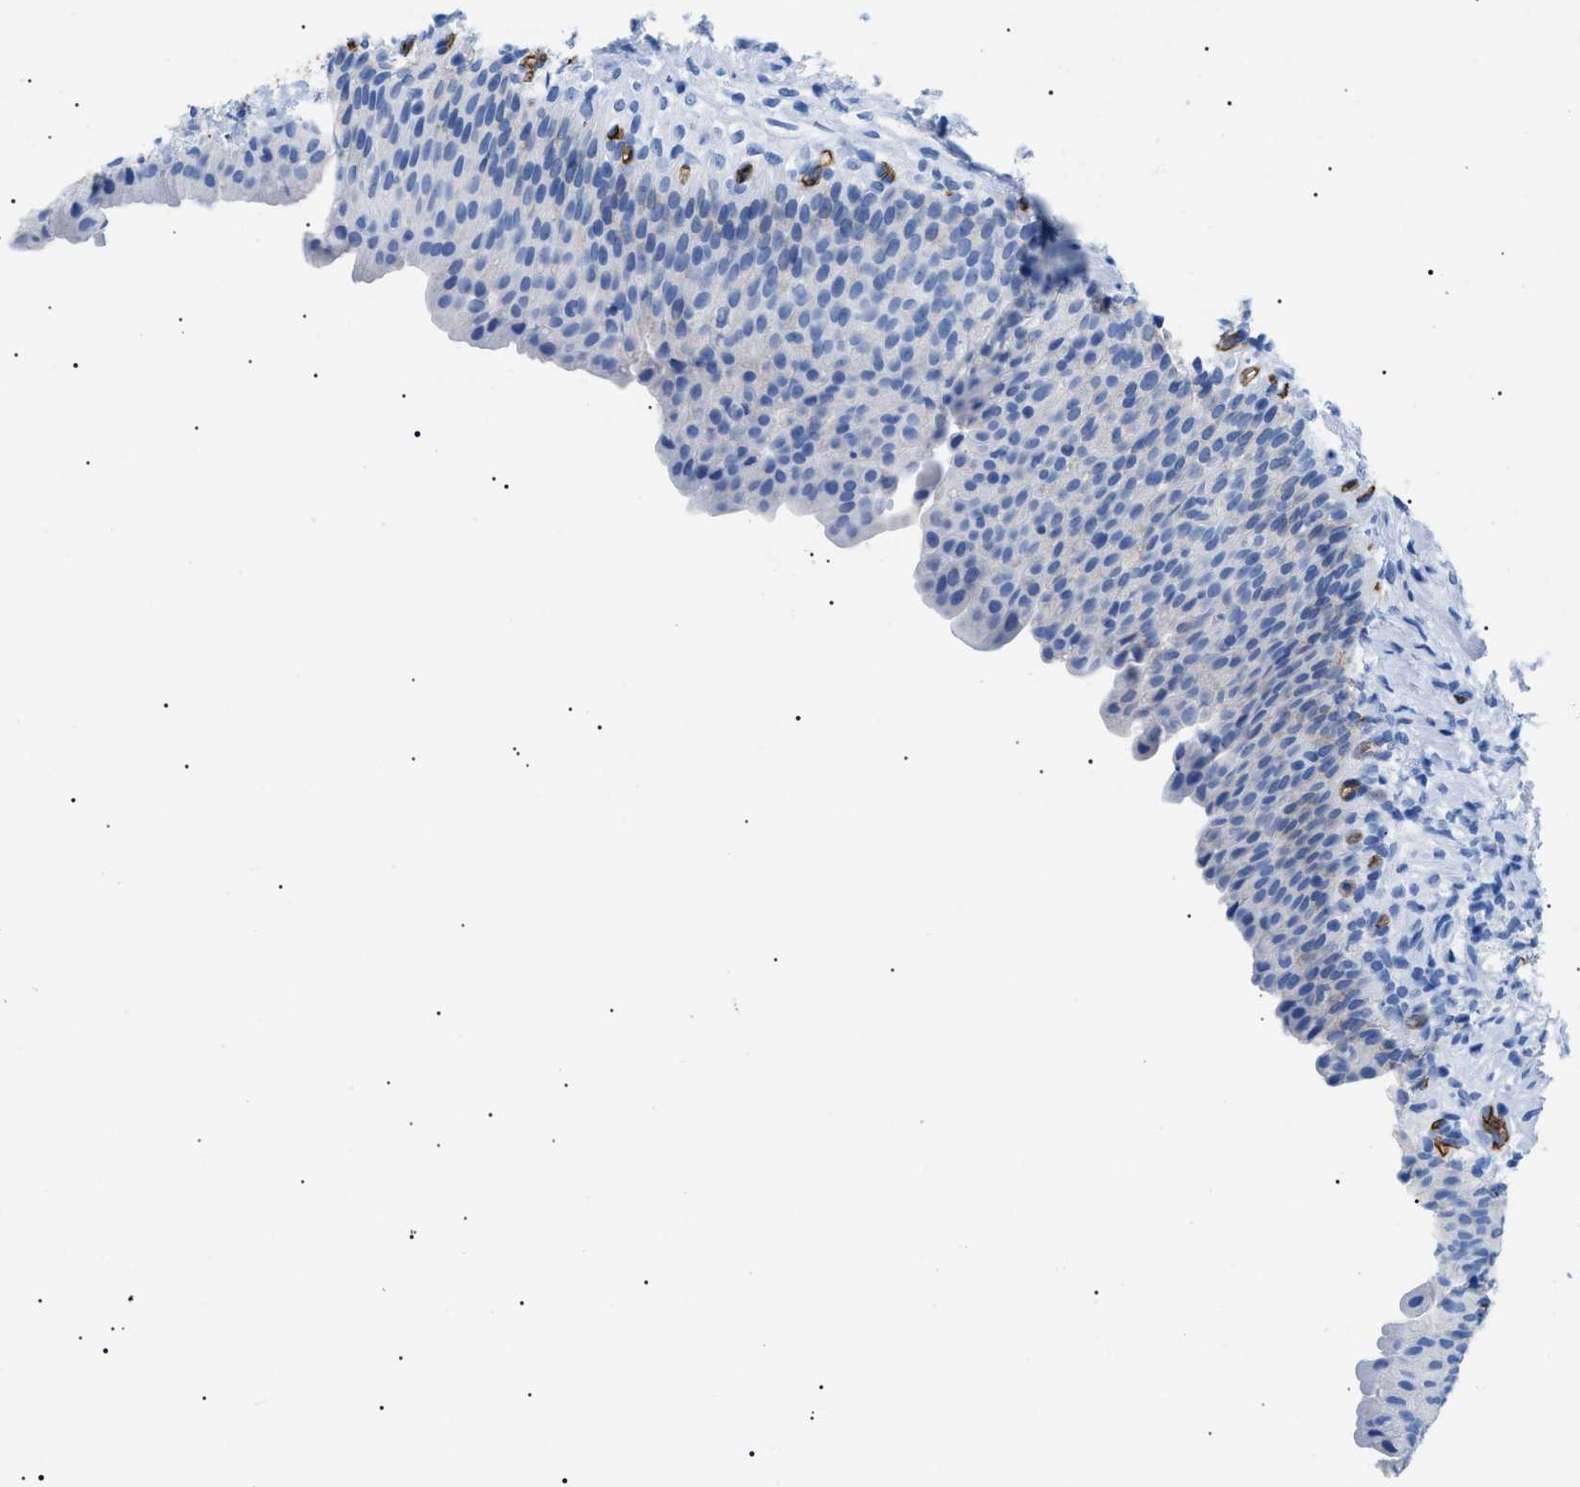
{"staining": {"intensity": "negative", "quantity": "none", "location": "none"}, "tissue": "urinary bladder", "cell_type": "Urothelial cells", "image_type": "normal", "snomed": [{"axis": "morphology", "description": "Normal tissue, NOS"}, {"axis": "topography", "description": "Urinary bladder"}], "caption": "Immunohistochemical staining of benign human urinary bladder exhibits no significant expression in urothelial cells. (IHC, brightfield microscopy, high magnification).", "gene": "PODXL", "patient": {"sex": "female", "age": 79}}